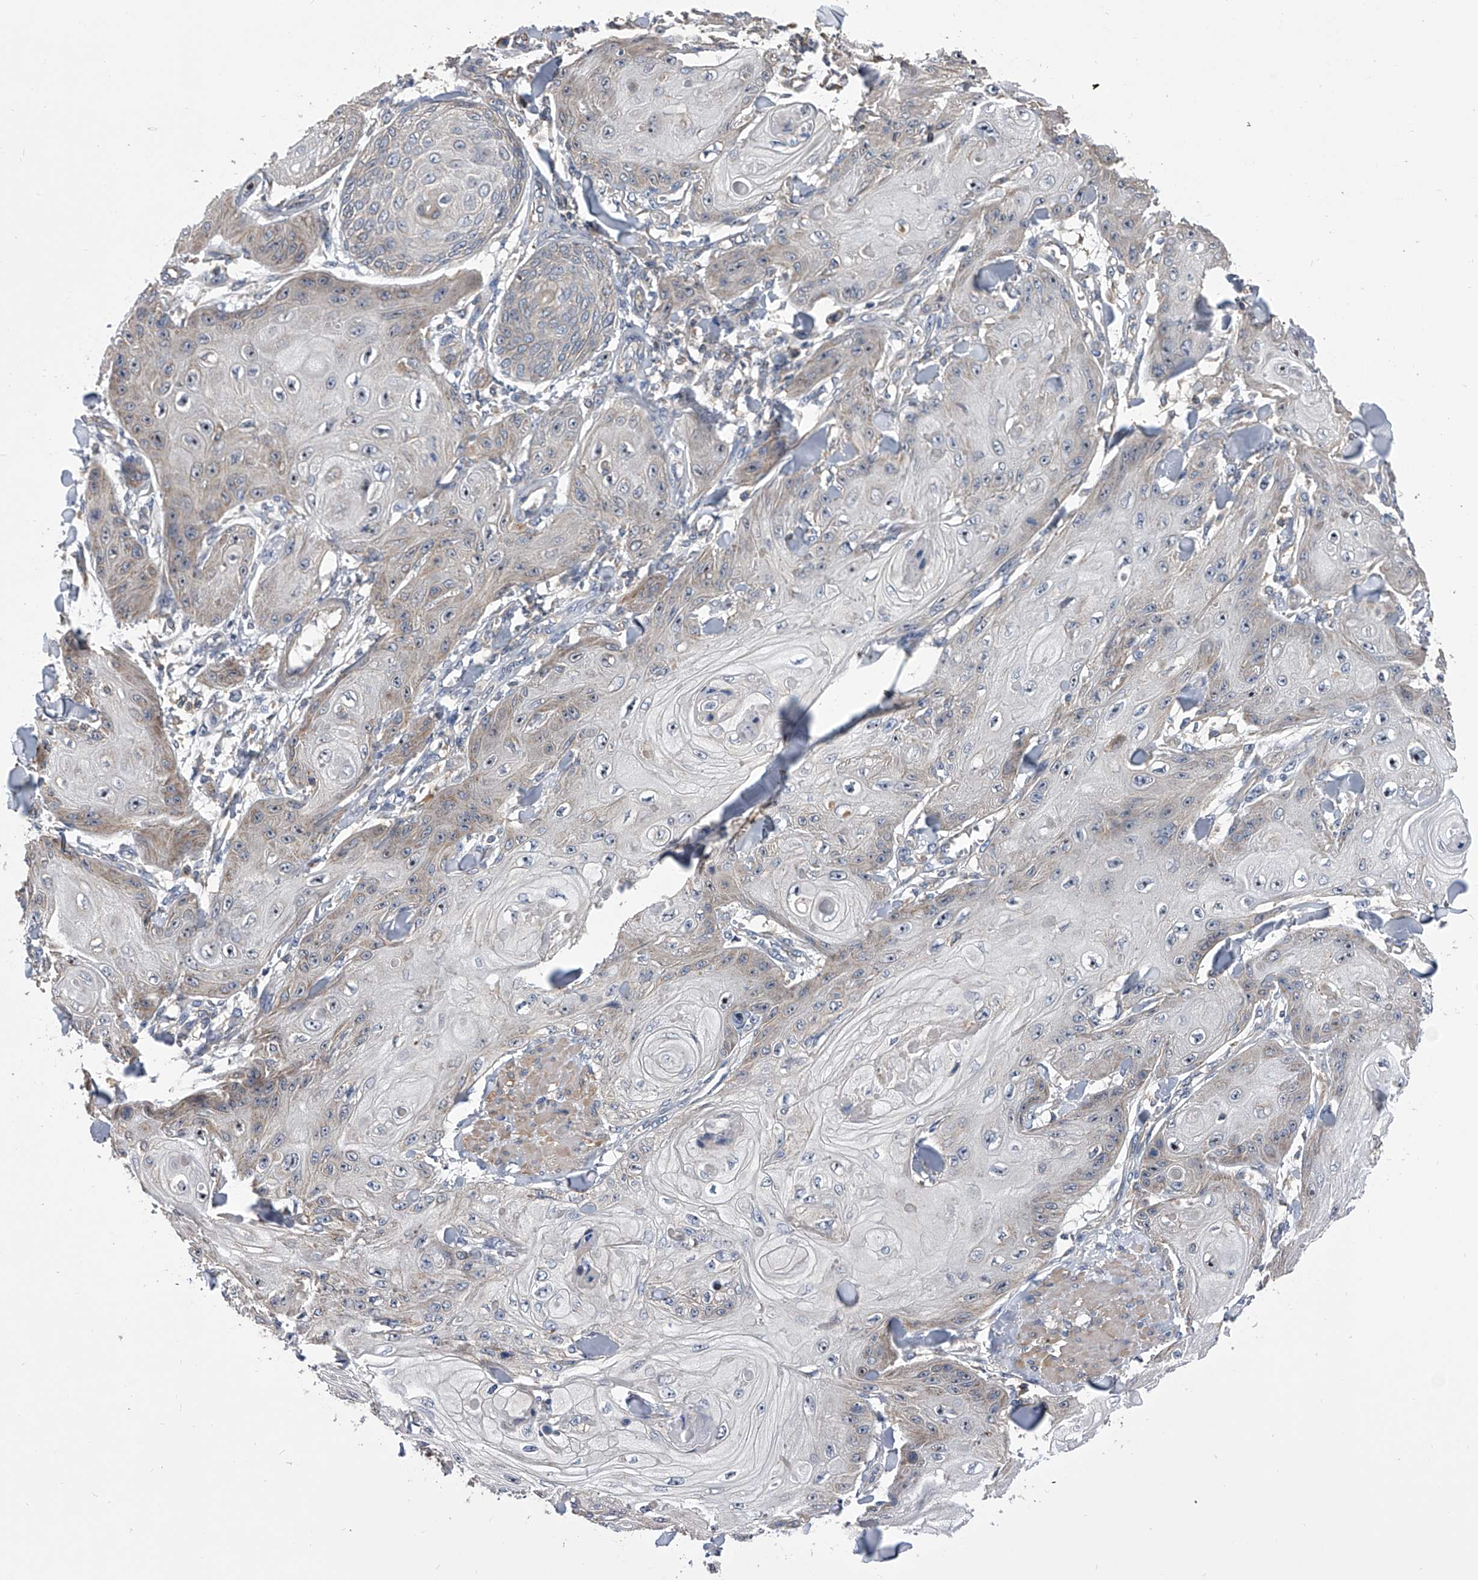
{"staining": {"intensity": "weak", "quantity": "25%-75%", "location": "cytoplasmic/membranous"}, "tissue": "skin cancer", "cell_type": "Tumor cells", "image_type": "cancer", "snomed": [{"axis": "morphology", "description": "Squamous cell carcinoma, NOS"}, {"axis": "topography", "description": "Skin"}], "caption": "Immunohistochemical staining of skin squamous cell carcinoma exhibits low levels of weak cytoplasmic/membranous protein expression in approximately 25%-75% of tumor cells. (DAB (3,3'-diaminobenzidine) IHC, brown staining for protein, blue staining for nuclei).", "gene": "CUL7", "patient": {"sex": "male", "age": 74}}